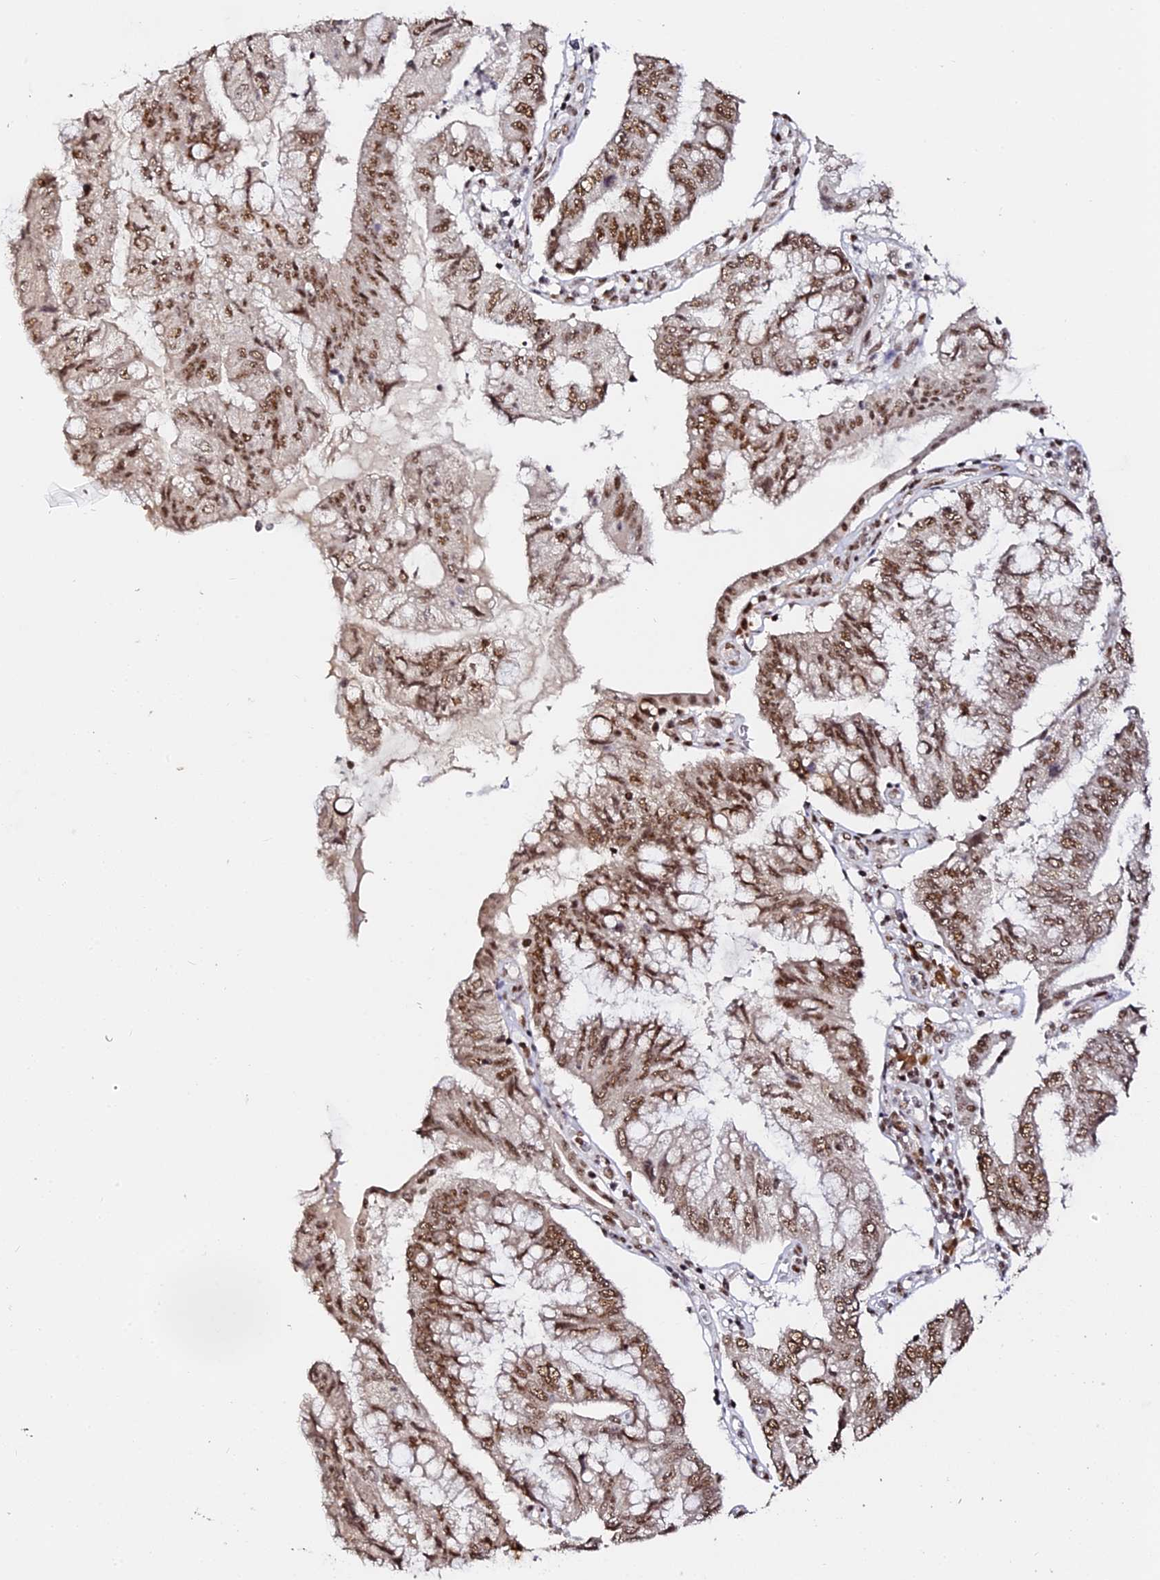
{"staining": {"intensity": "moderate", "quantity": ">75%", "location": "nuclear"}, "tissue": "pancreatic cancer", "cell_type": "Tumor cells", "image_type": "cancer", "snomed": [{"axis": "morphology", "description": "Adenocarcinoma, NOS"}, {"axis": "topography", "description": "Pancreas"}], "caption": "The immunohistochemical stain labels moderate nuclear expression in tumor cells of pancreatic adenocarcinoma tissue.", "gene": "MCRS1", "patient": {"sex": "female", "age": 73}}